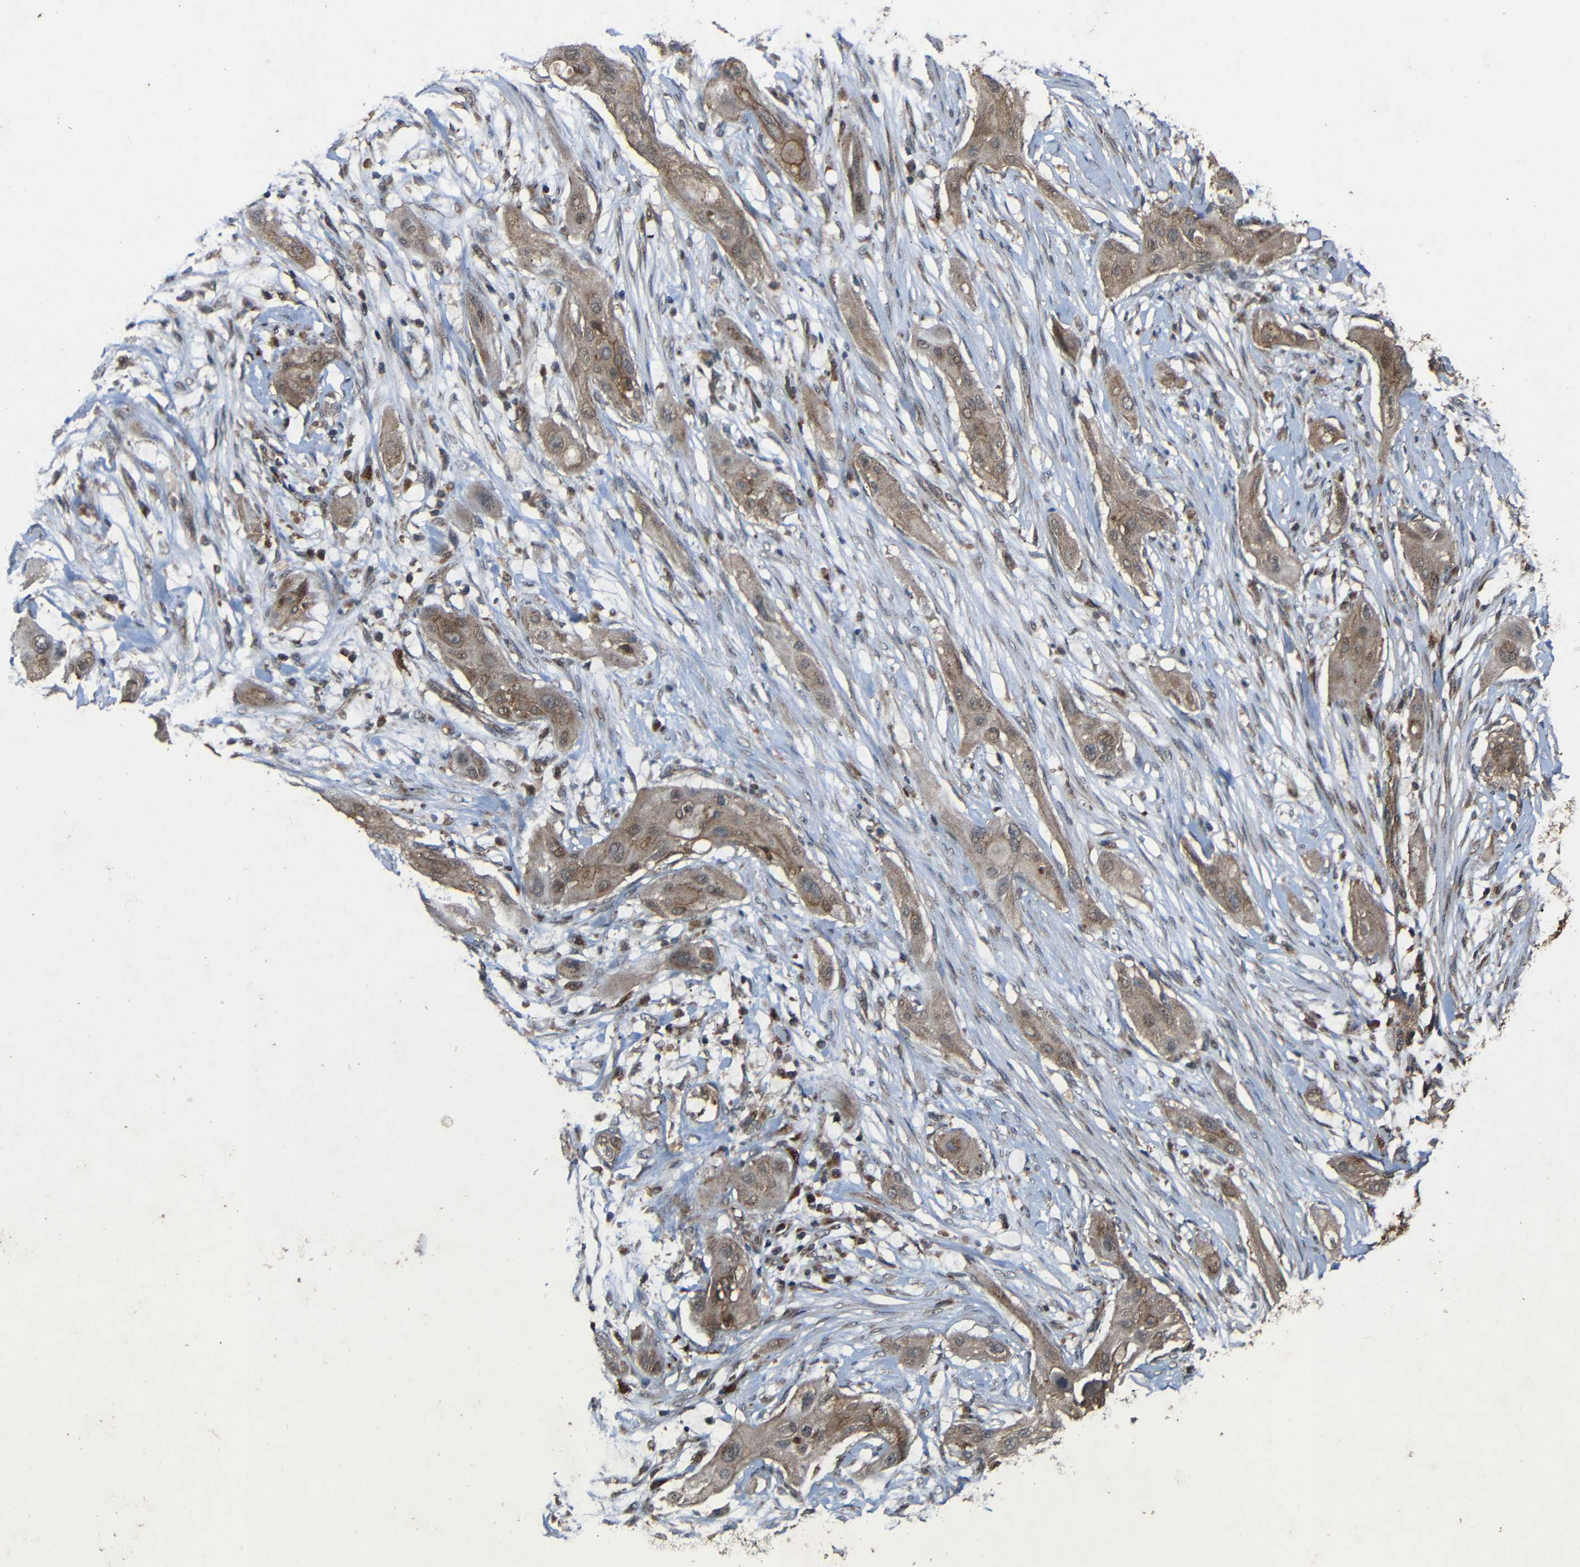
{"staining": {"intensity": "moderate", "quantity": ">75%", "location": "cytoplasmic/membranous"}, "tissue": "lung cancer", "cell_type": "Tumor cells", "image_type": "cancer", "snomed": [{"axis": "morphology", "description": "Squamous cell carcinoma, NOS"}, {"axis": "topography", "description": "Lung"}], "caption": "IHC photomicrograph of human squamous cell carcinoma (lung) stained for a protein (brown), which exhibits medium levels of moderate cytoplasmic/membranous positivity in approximately >75% of tumor cells.", "gene": "C1GALT1", "patient": {"sex": "female", "age": 47}}